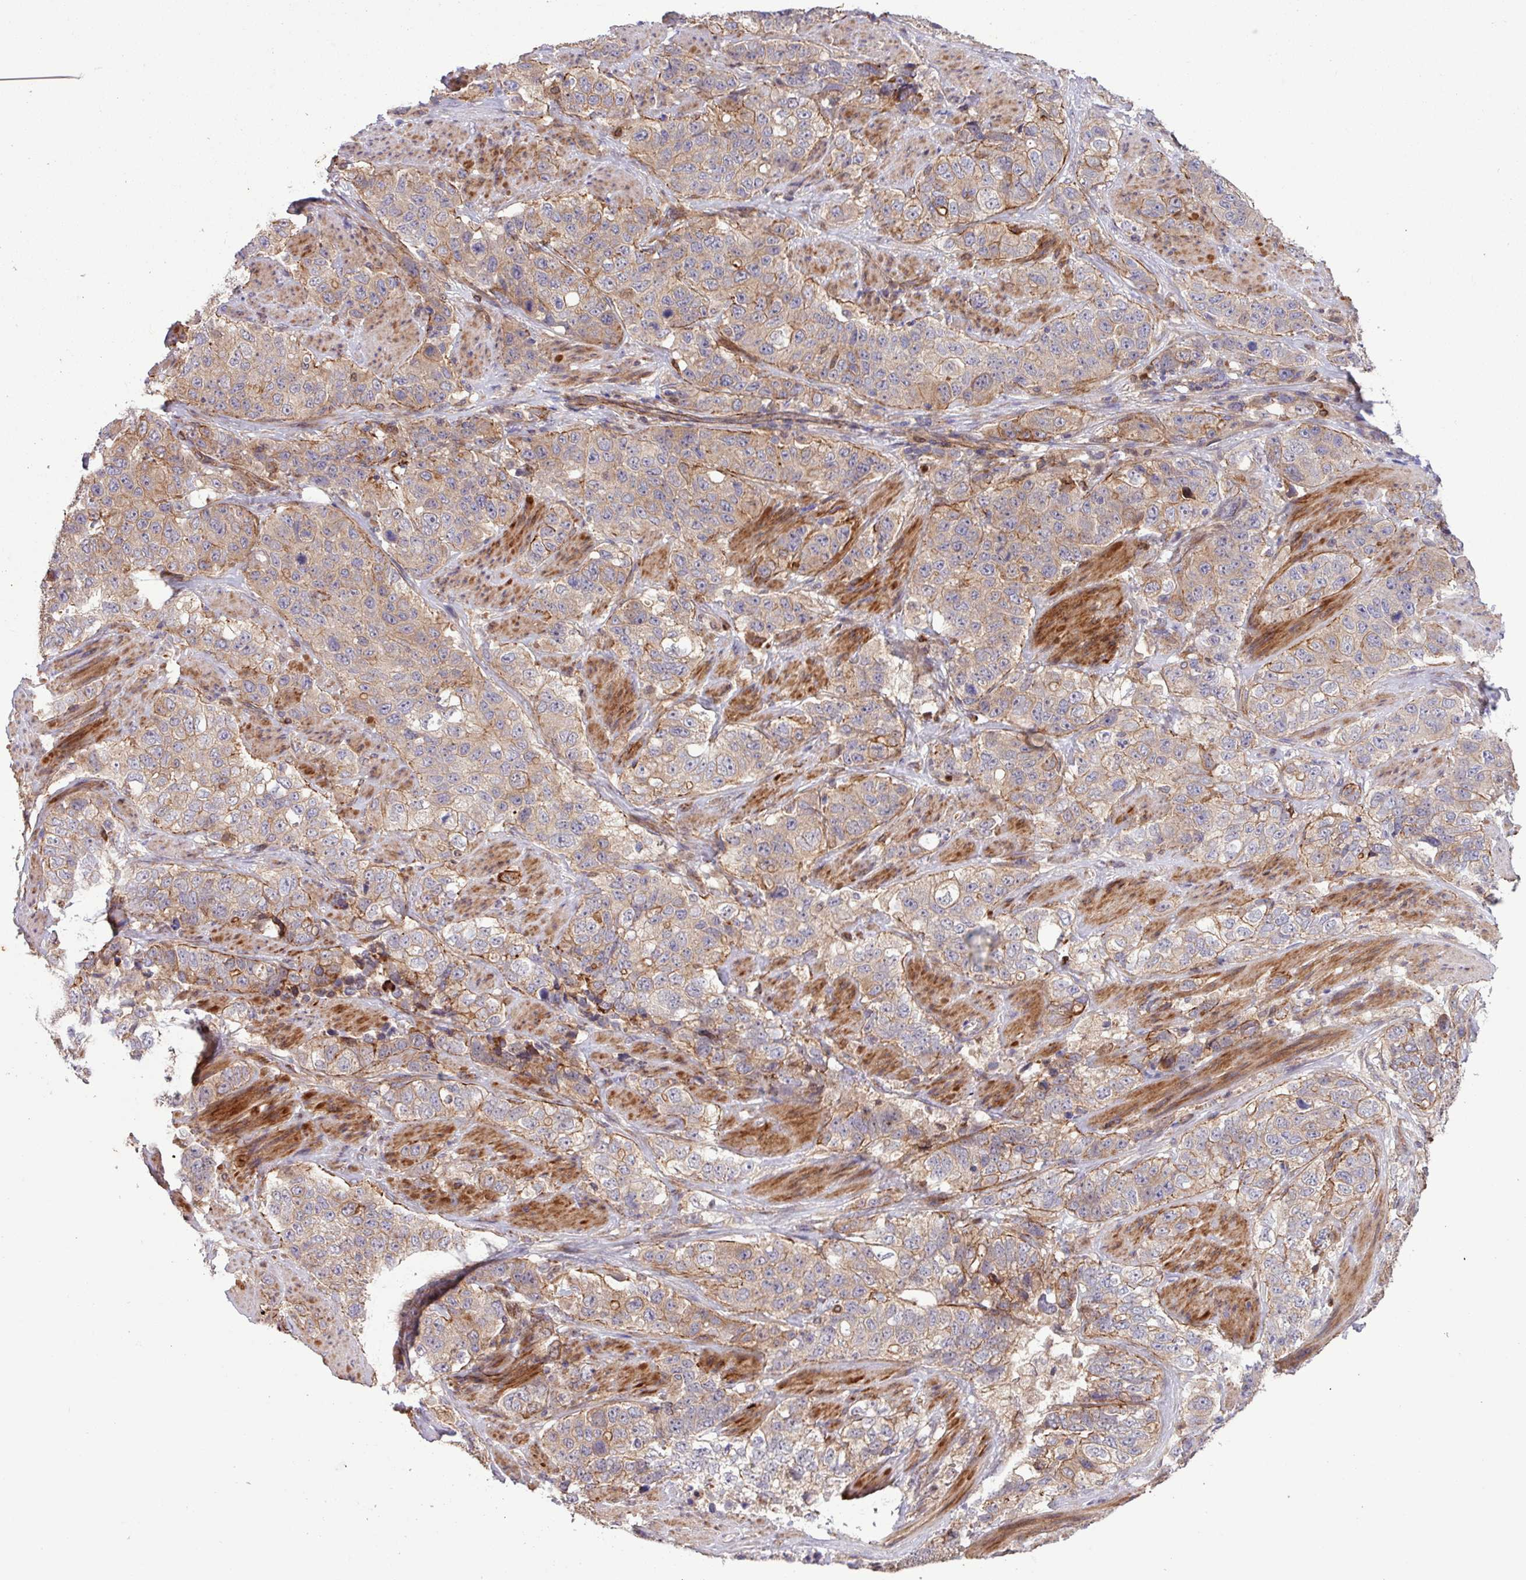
{"staining": {"intensity": "moderate", "quantity": "25%-75%", "location": "cytoplasmic/membranous"}, "tissue": "stomach cancer", "cell_type": "Tumor cells", "image_type": "cancer", "snomed": [{"axis": "morphology", "description": "Adenocarcinoma, NOS"}, {"axis": "topography", "description": "Stomach"}], "caption": "DAB immunohistochemical staining of human stomach cancer shows moderate cytoplasmic/membranous protein expression in approximately 25%-75% of tumor cells.", "gene": "CNTRL", "patient": {"sex": "male", "age": 48}}